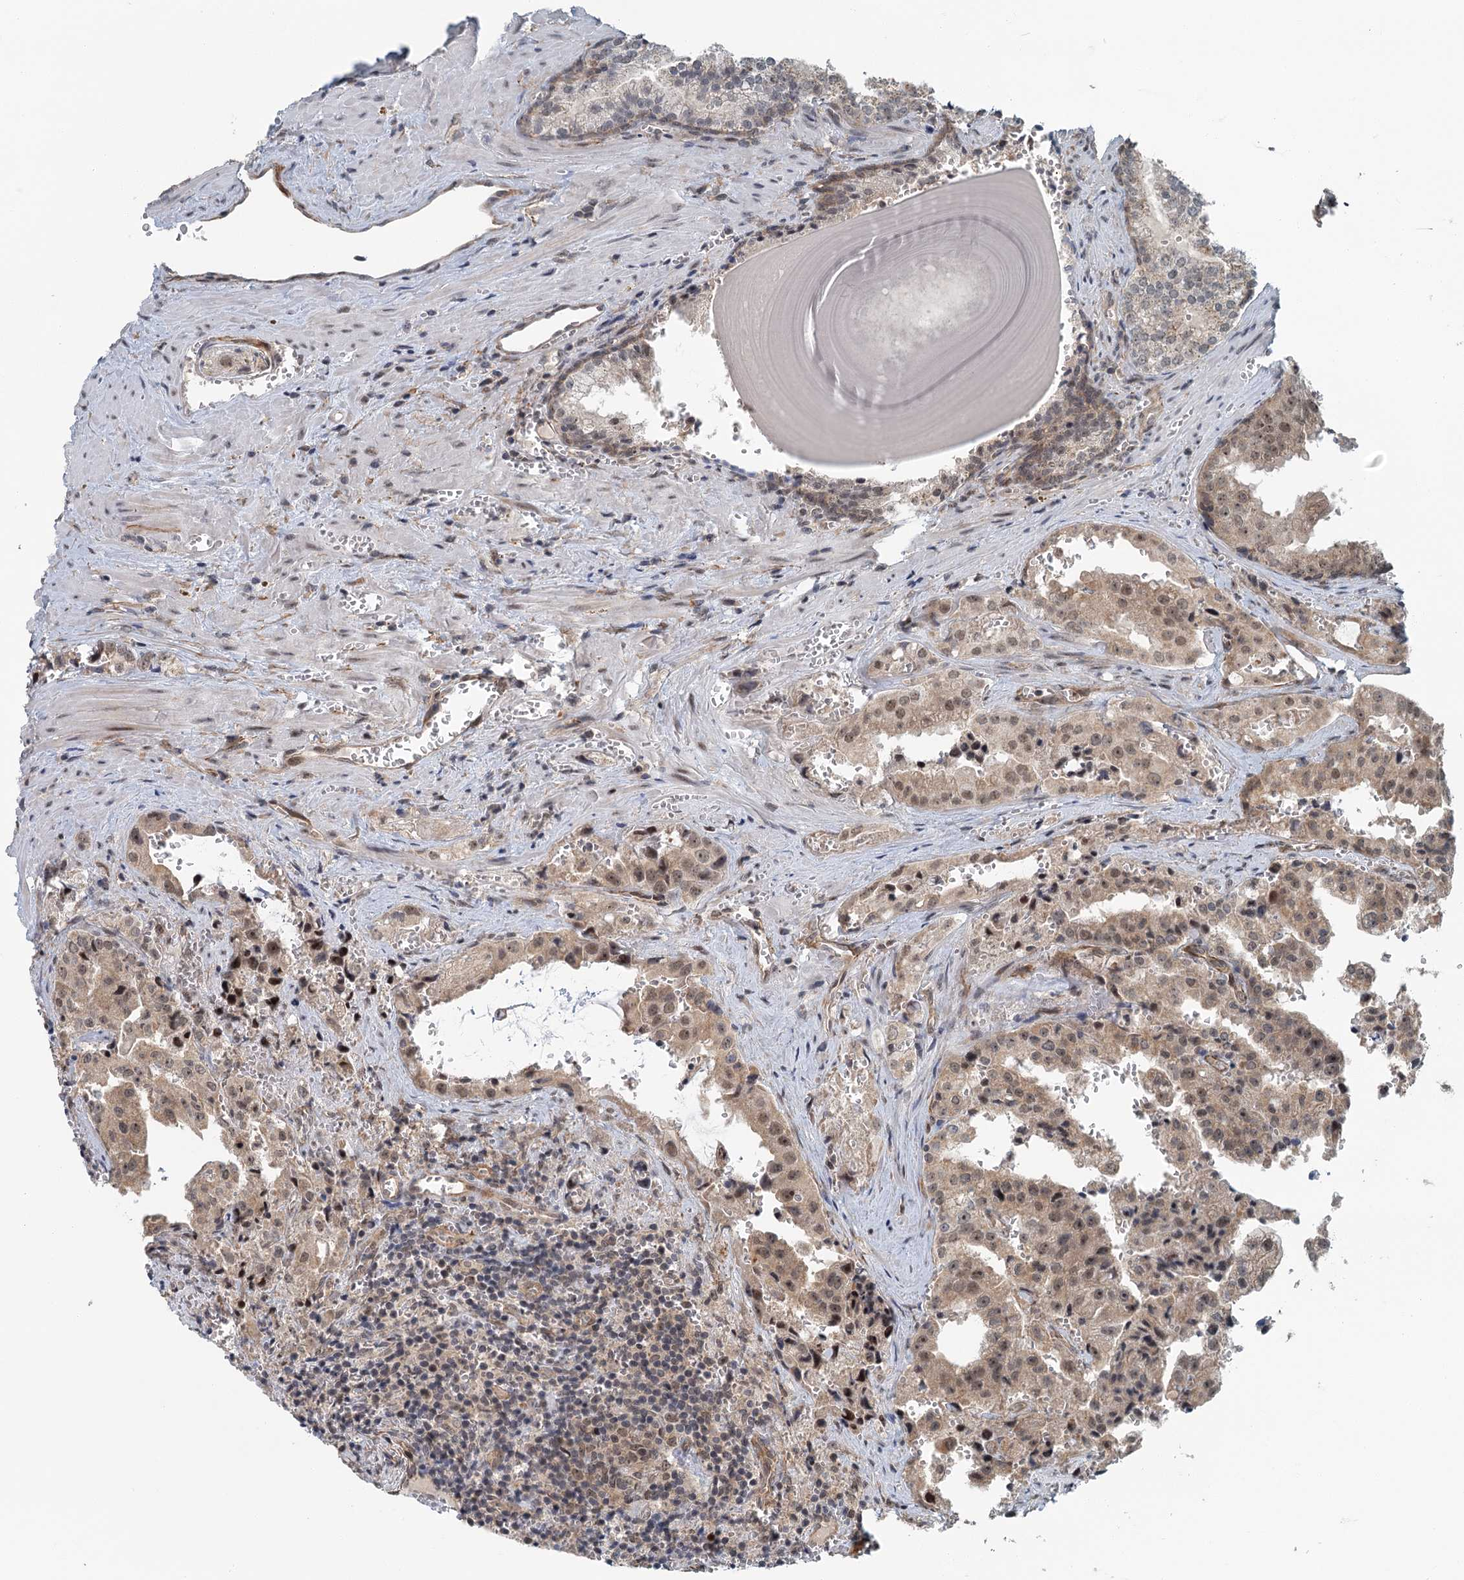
{"staining": {"intensity": "moderate", "quantity": ">75%", "location": "nuclear"}, "tissue": "prostate cancer", "cell_type": "Tumor cells", "image_type": "cancer", "snomed": [{"axis": "morphology", "description": "Adenocarcinoma, High grade"}, {"axis": "topography", "description": "Prostate"}], "caption": "An immunohistochemistry histopathology image of tumor tissue is shown. Protein staining in brown highlights moderate nuclear positivity in prostate cancer (high-grade adenocarcinoma) within tumor cells.", "gene": "TAS2R42", "patient": {"sex": "male", "age": 68}}